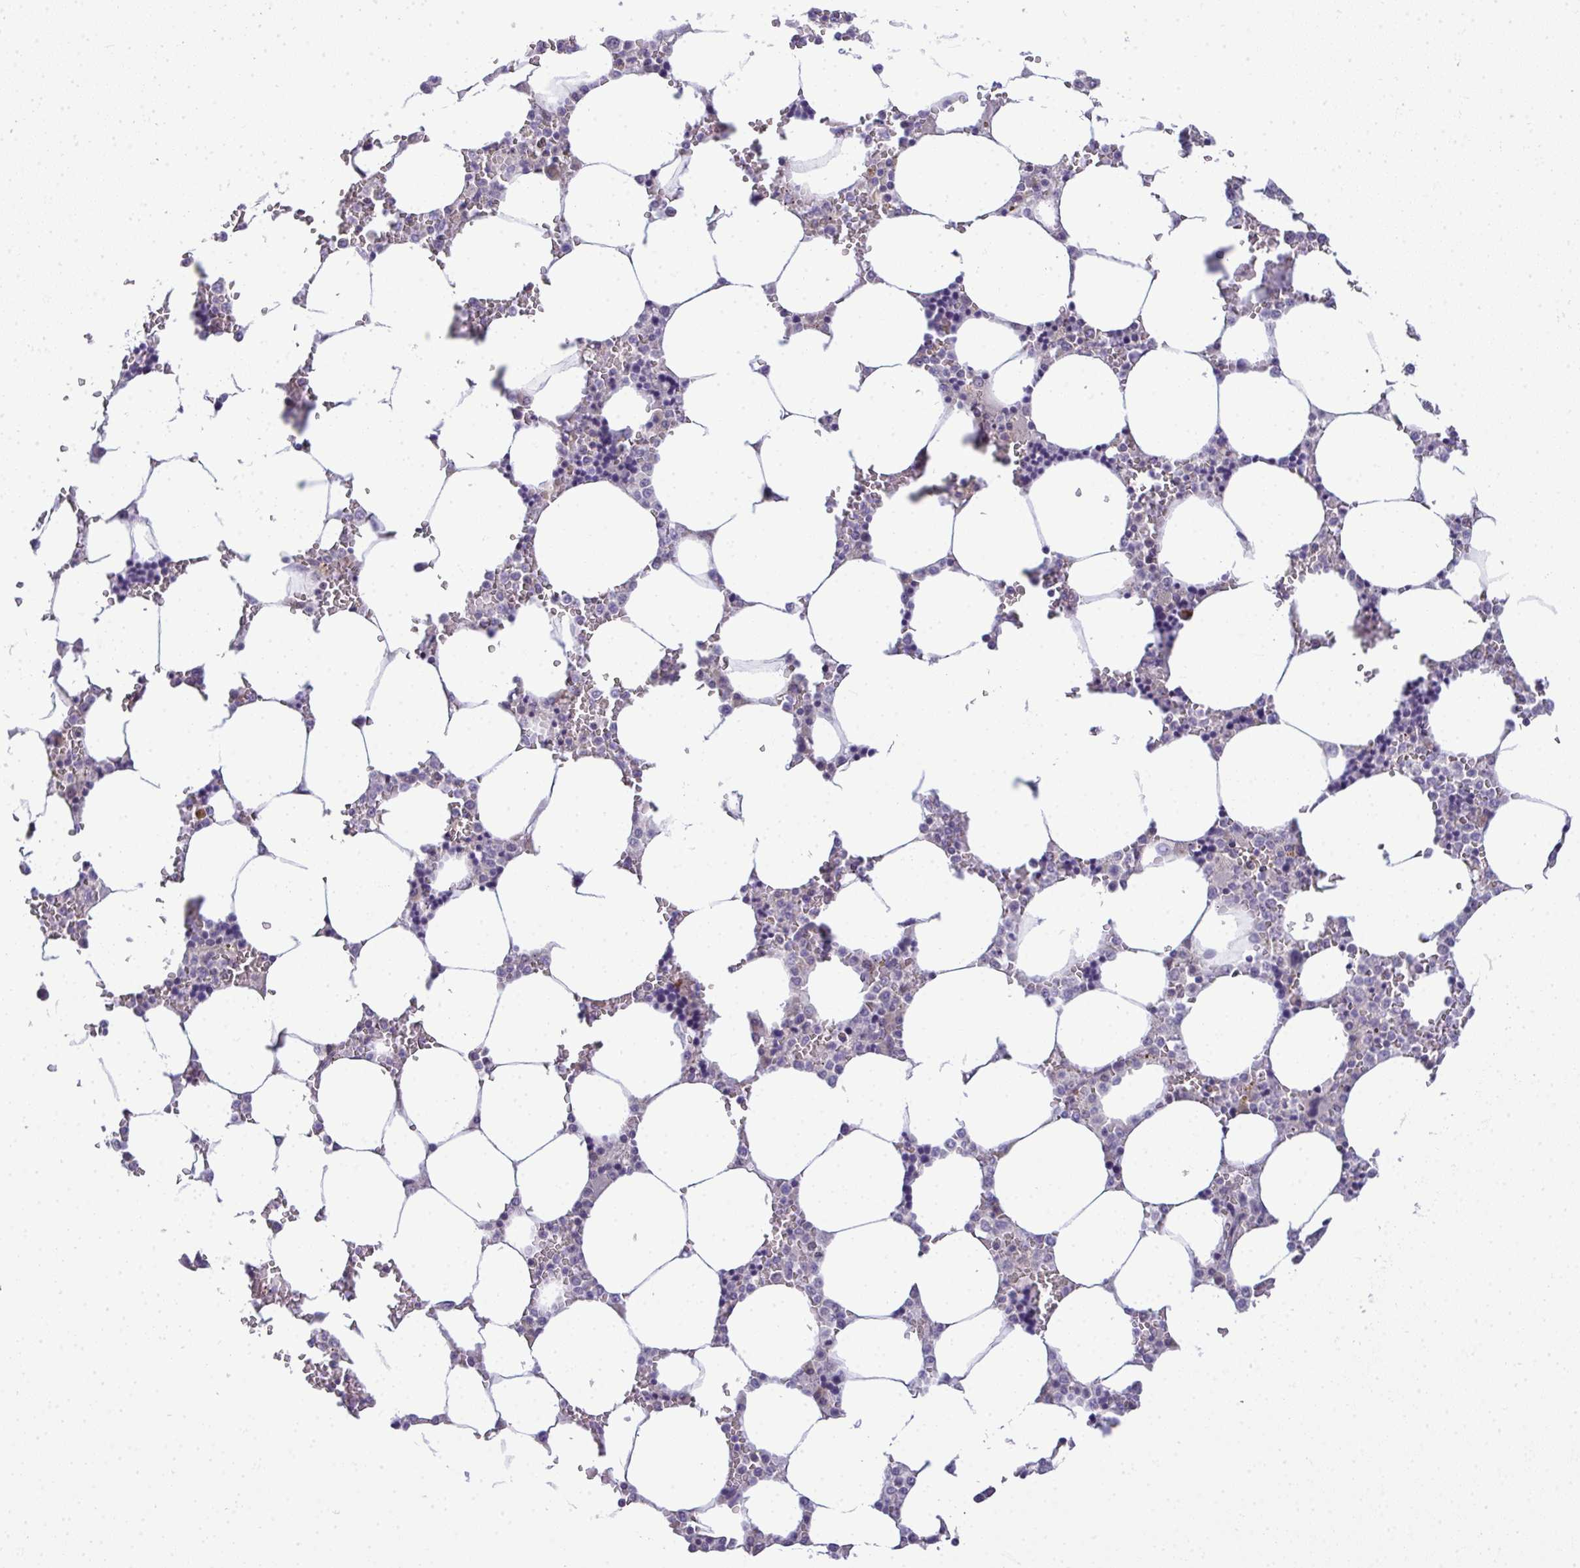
{"staining": {"intensity": "negative", "quantity": "none", "location": "none"}, "tissue": "bone marrow", "cell_type": "Hematopoietic cells", "image_type": "normal", "snomed": [{"axis": "morphology", "description": "Normal tissue, NOS"}, {"axis": "topography", "description": "Bone marrow"}], "caption": "A photomicrograph of human bone marrow is negative for staining in hematopoietic cells. (DAB immunohistochemistry (IHC) with hematoxylin counter stain).", "gene": "NT5C1A", "patient": {"sex": "male", "age": 64}}